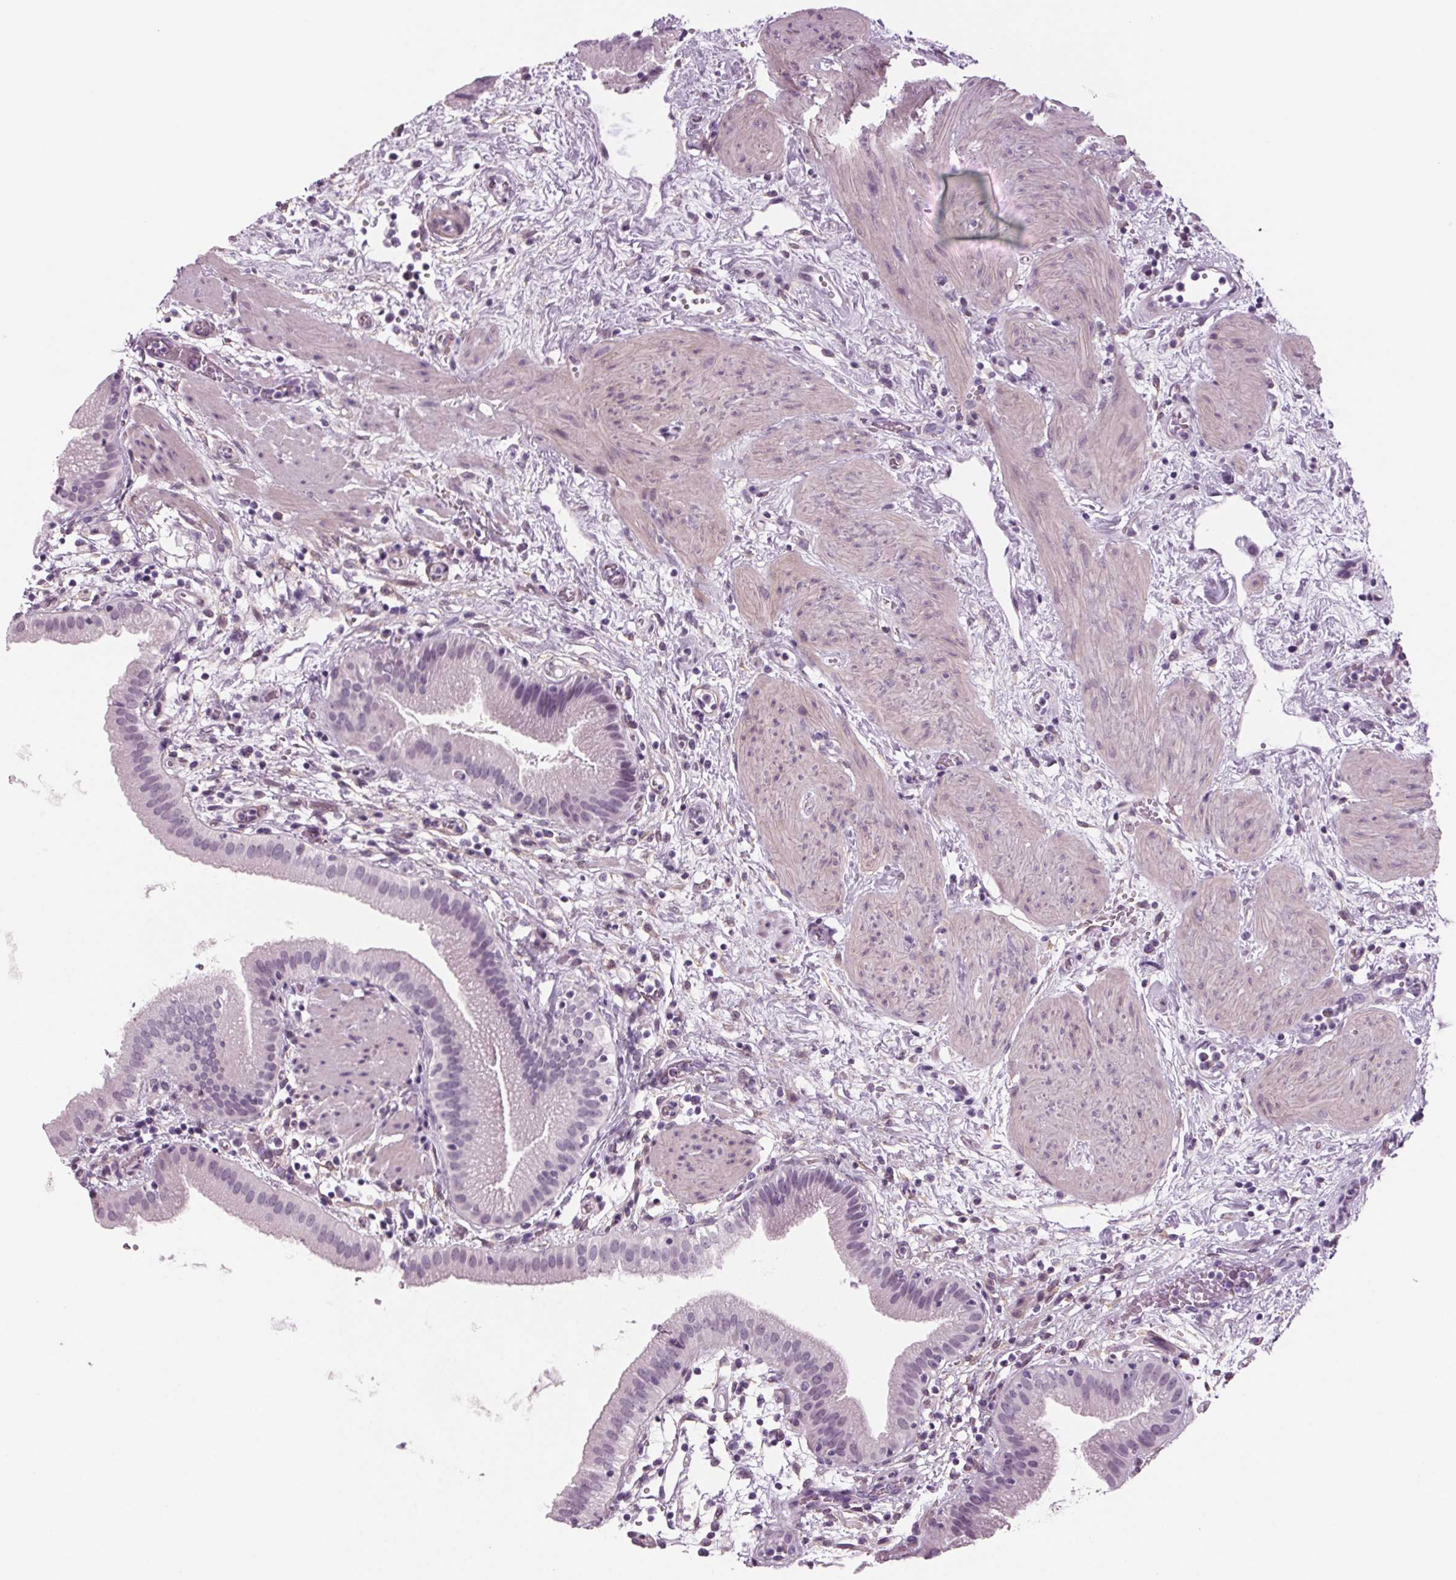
{"staining": {"intensity": "negative", "quantity": "none", "location": "none"}, "tissue": "gallbladder", "cell_type": "Glandular cells", "image_type": "normal", "snomed": [{"axis": "morphology", "description": "Normal tissue, NOS"}, {"axis": "topography", "description": "Gallbladder"}], "caption": "This is an immunohistochemistry (IHC) micrograph of benign human gallbladder. There is no expression in glandular cells.", "gene": "BHLHE22", "patient": {"sex": "female", "age": 65}}